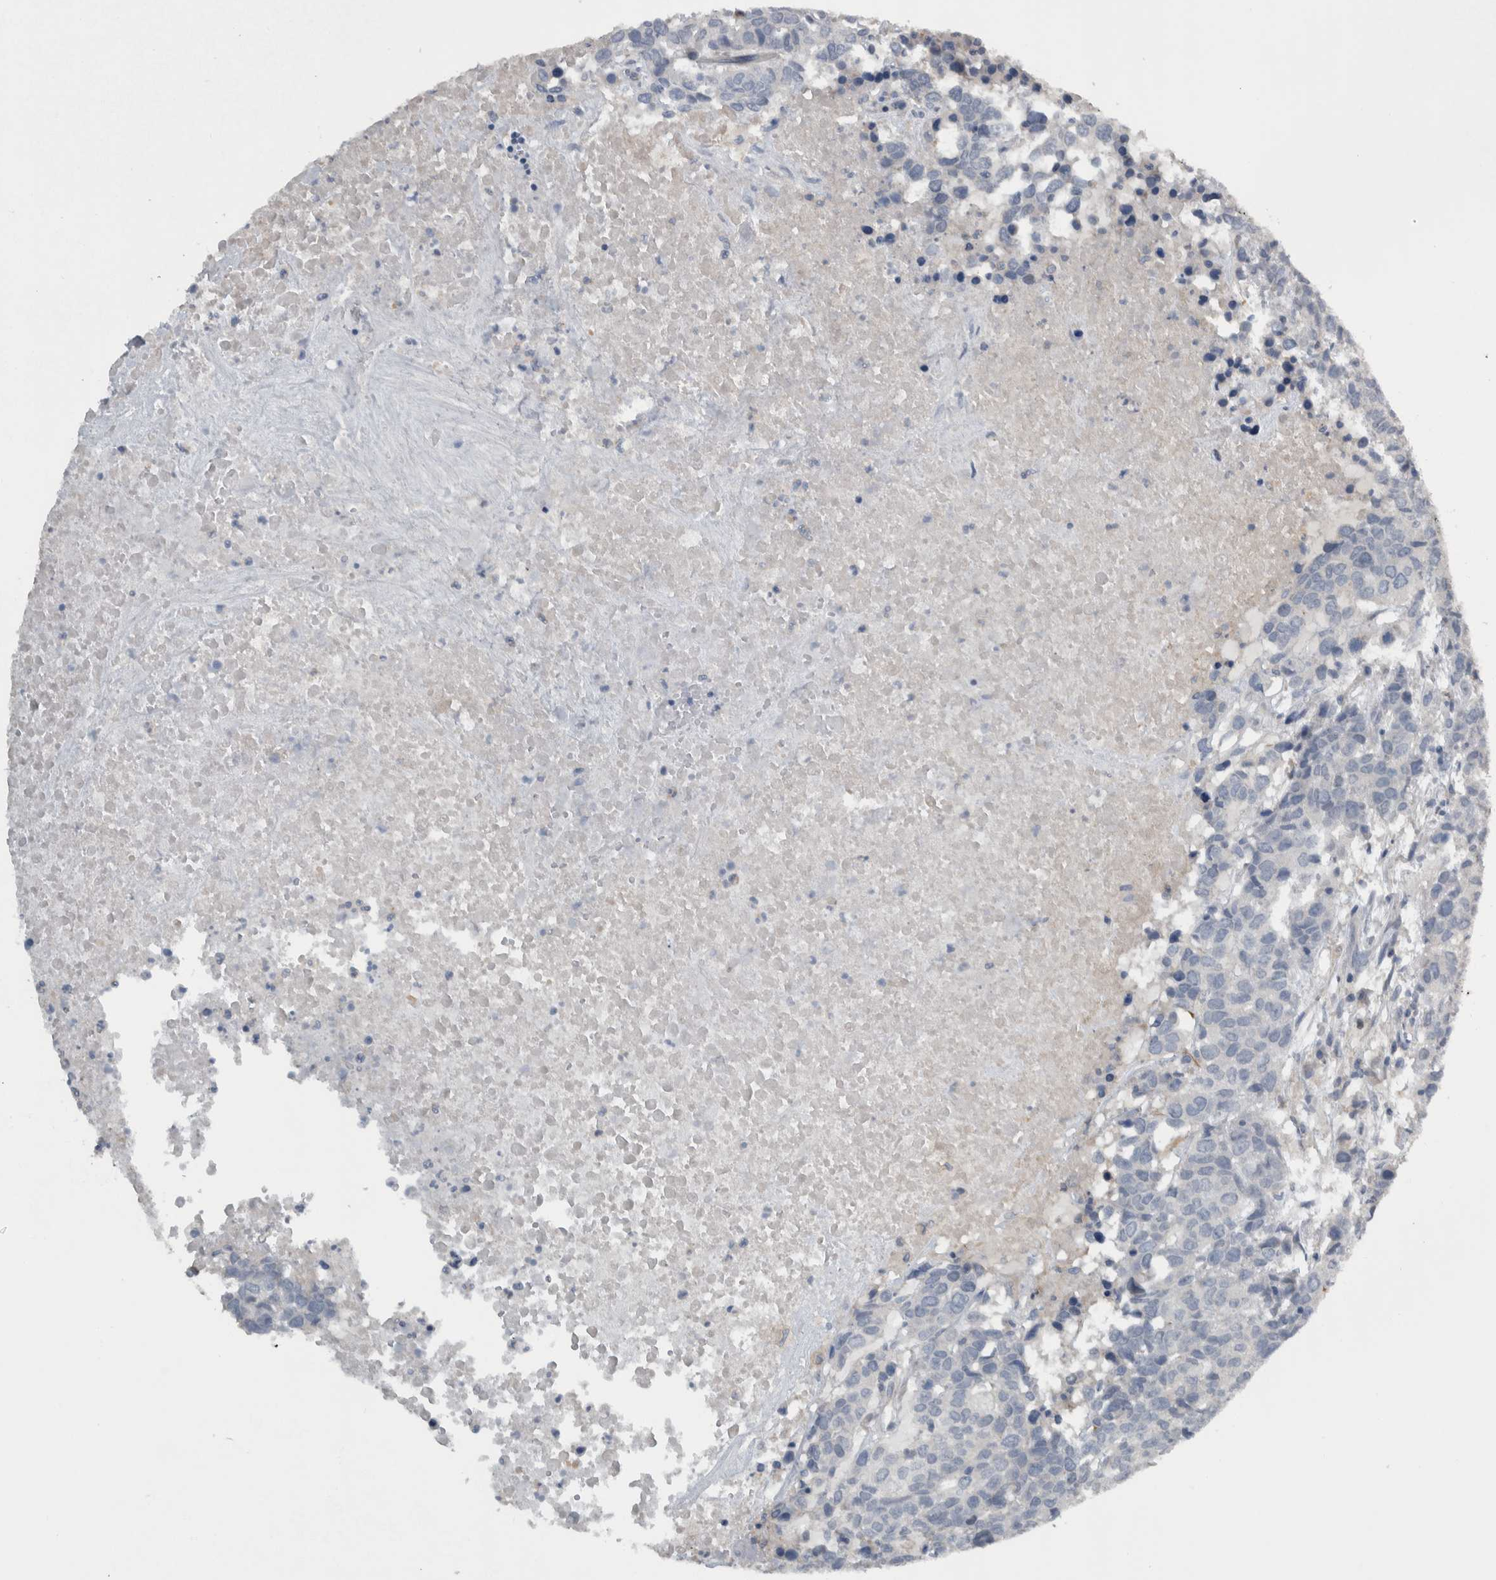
{"staining": {"intensity": "negative", "quantity": "none", "location": "none"}, "tissue": "head and neck cancer", "cell_type": "Tumor cells", "image_type": "cancer", "snomed": [{"axis": "morphology", "description": "Squamous cell carcinoma, NOS"}, {"axis": "topography", "description": "Head-Neck"}], "caption": "Immunohistochemistry image of head and neck squamous cell carcinoma stained for a protein (brown), which reveals no positivity in tumor cells. The staining is performed using DAB (3,3'-diaminobenzidine) brown chromogen with nuclei counter-stained in using hematoxylin.", "gene": "NT5C2", "patient": {"sex": "male", "age": 66}}